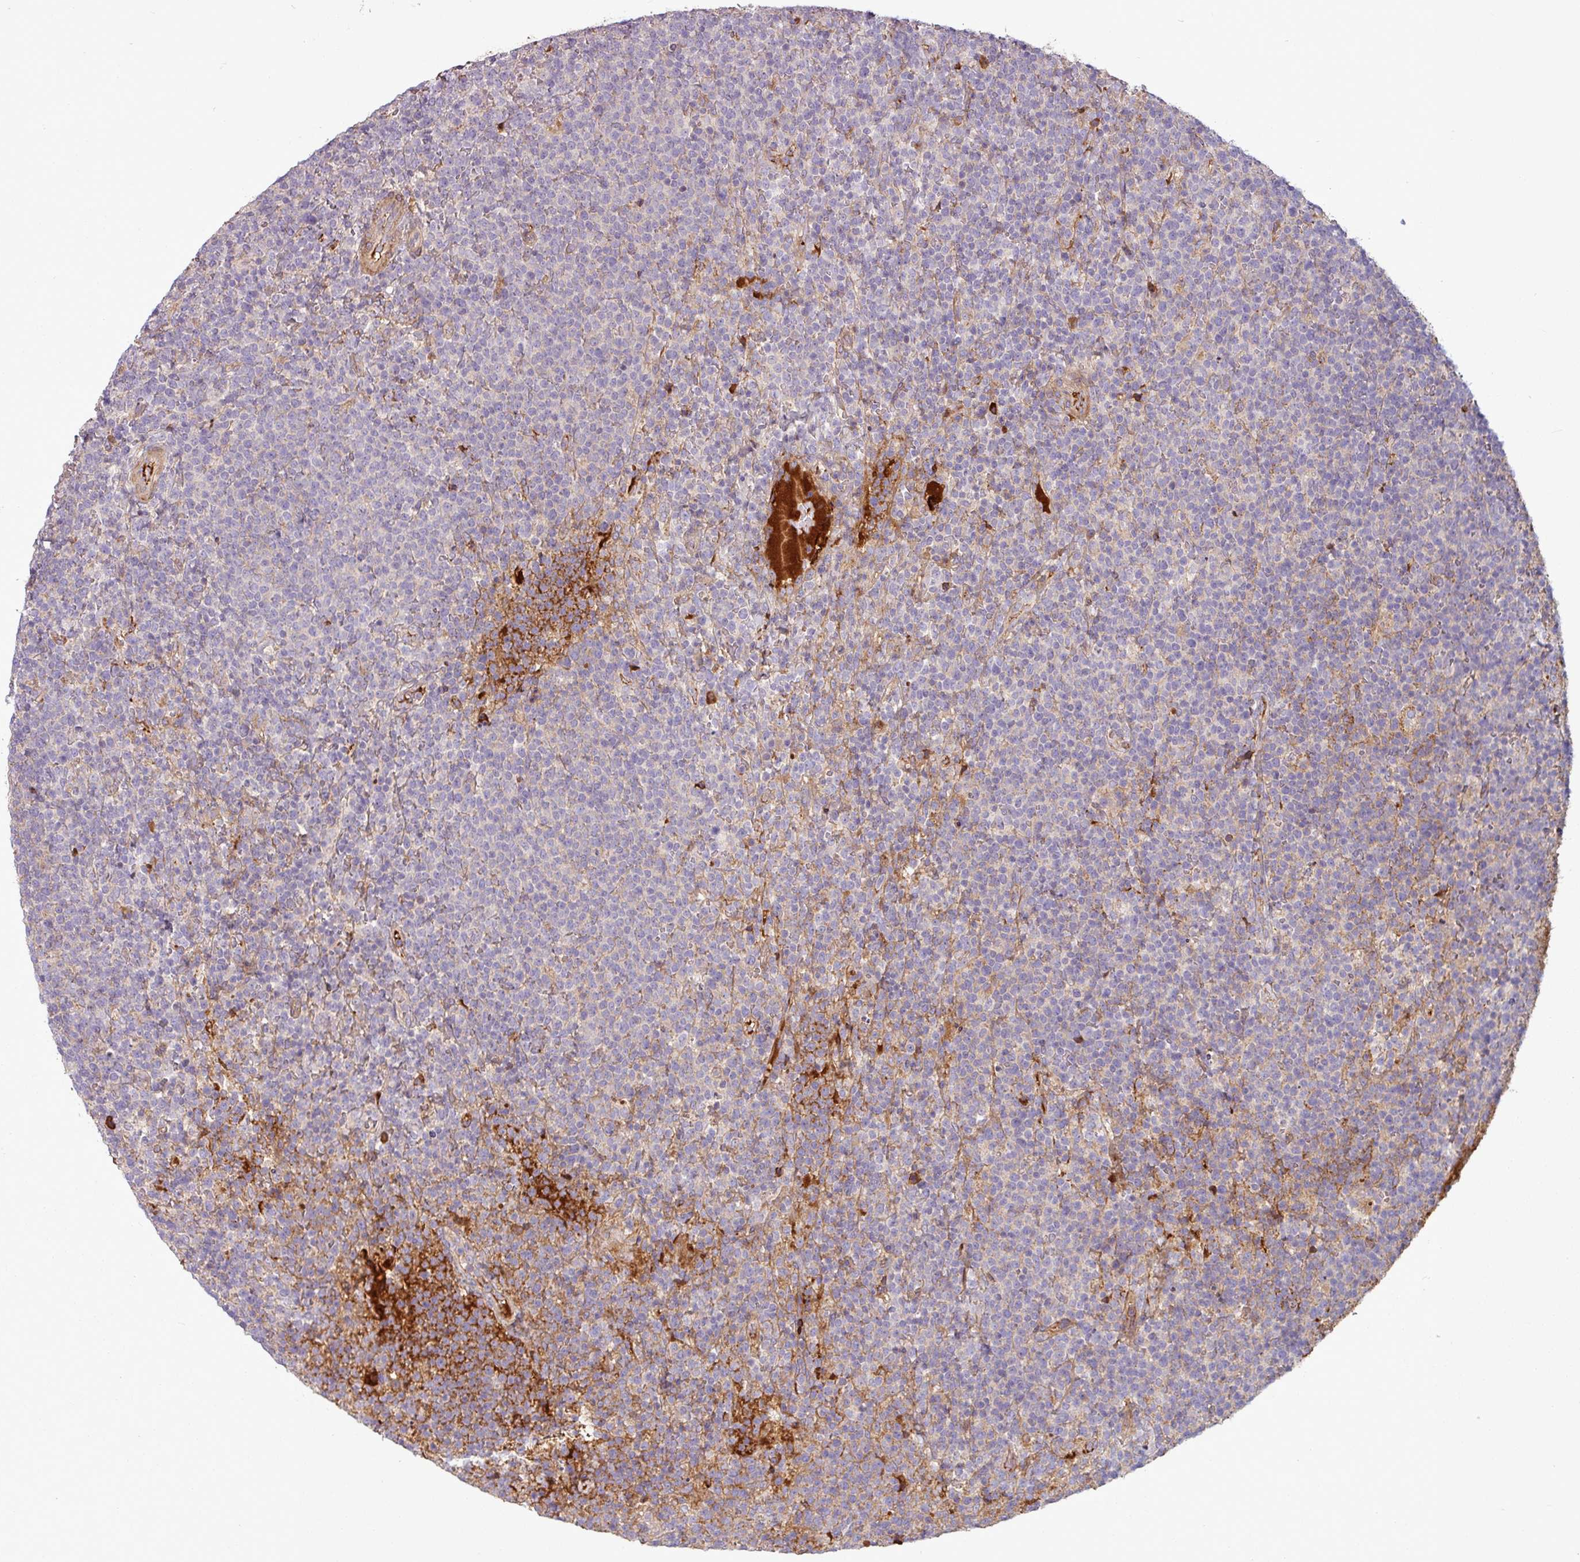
{"staining": {"intensity": "negative", "quantity": "none", "location": "none"}, "tissue": "lymphoma", "cell_type": "Tumor cells", "image_type": "cancer", "snomed": [{"axis": "morphology", "description": "Malignant lymphoma, non-Hodgkin's type, High grade"}, {"axis": "topography", "description": "Lymph node"}], "caption": "Immunohistochemistry (IHC) of malignant lymphoma, non-Hodgkin's type (high-grade) exhibits no expression in tumor cells.", "gene": "C4B", "patient": {"sex": "male", "age": 61}}